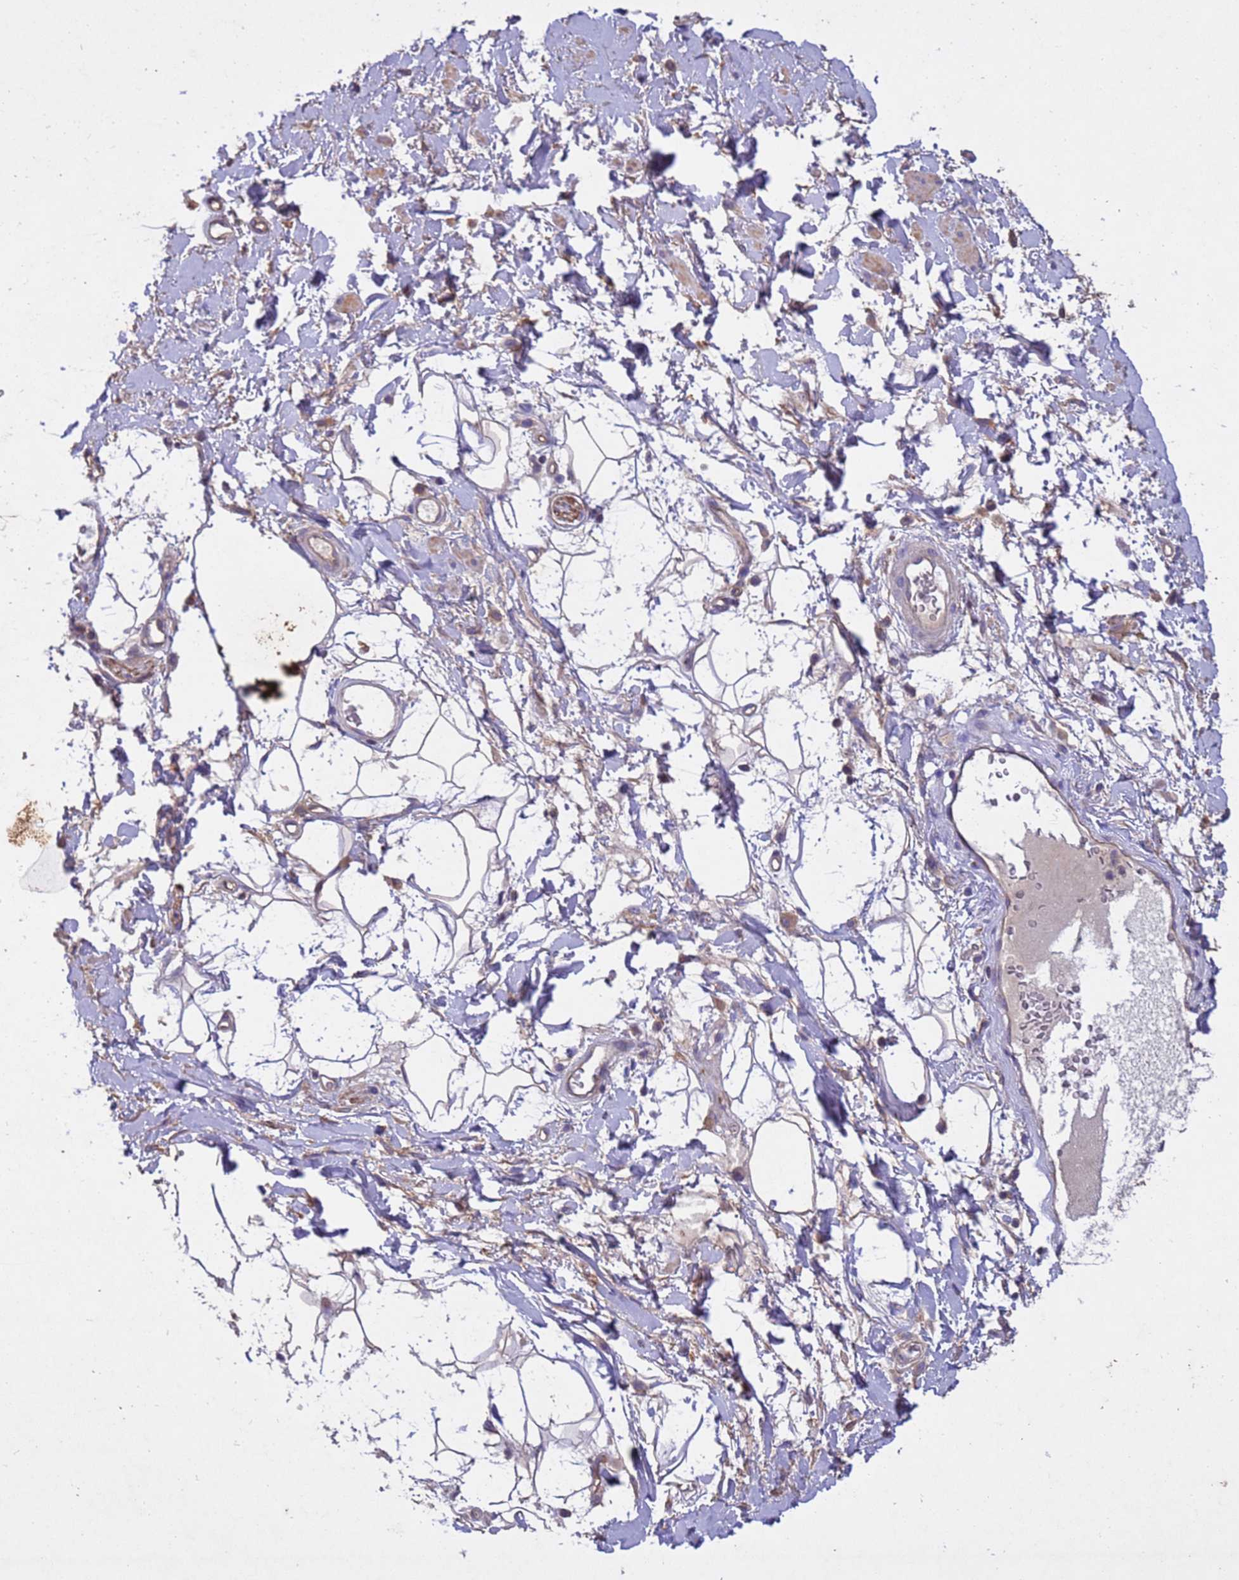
{"staining": {"intensity": "weak", "quantity": "25%-75%", "location": "cytoplasmic/membranous"}, "tissue": "adipose tissue", "cell_type": "Adipocytes", "image_type": "normal", "snomed": [{"axis": "morphology", "description": "Normal tissue, NOS"}, {"axis": "morphology", "description": "Adenocarcinoma, NOS"}, {"axis": "topography", "description": "Rectum"}, {"axis": "topography", "description": "Vagina"}, {"axis": "topography", "description": "Peripheral nerve tissue"}], "caption": "IHC (DAB (3,3'-diaminobenzidine)) staining of normal human adipose tissue demonstrates weak cytoplasmic/membranous protein expression in about 25%-75% of adipocytes.", "gene": "MTX3", "patient": {"sex": "female", "age": 71}}